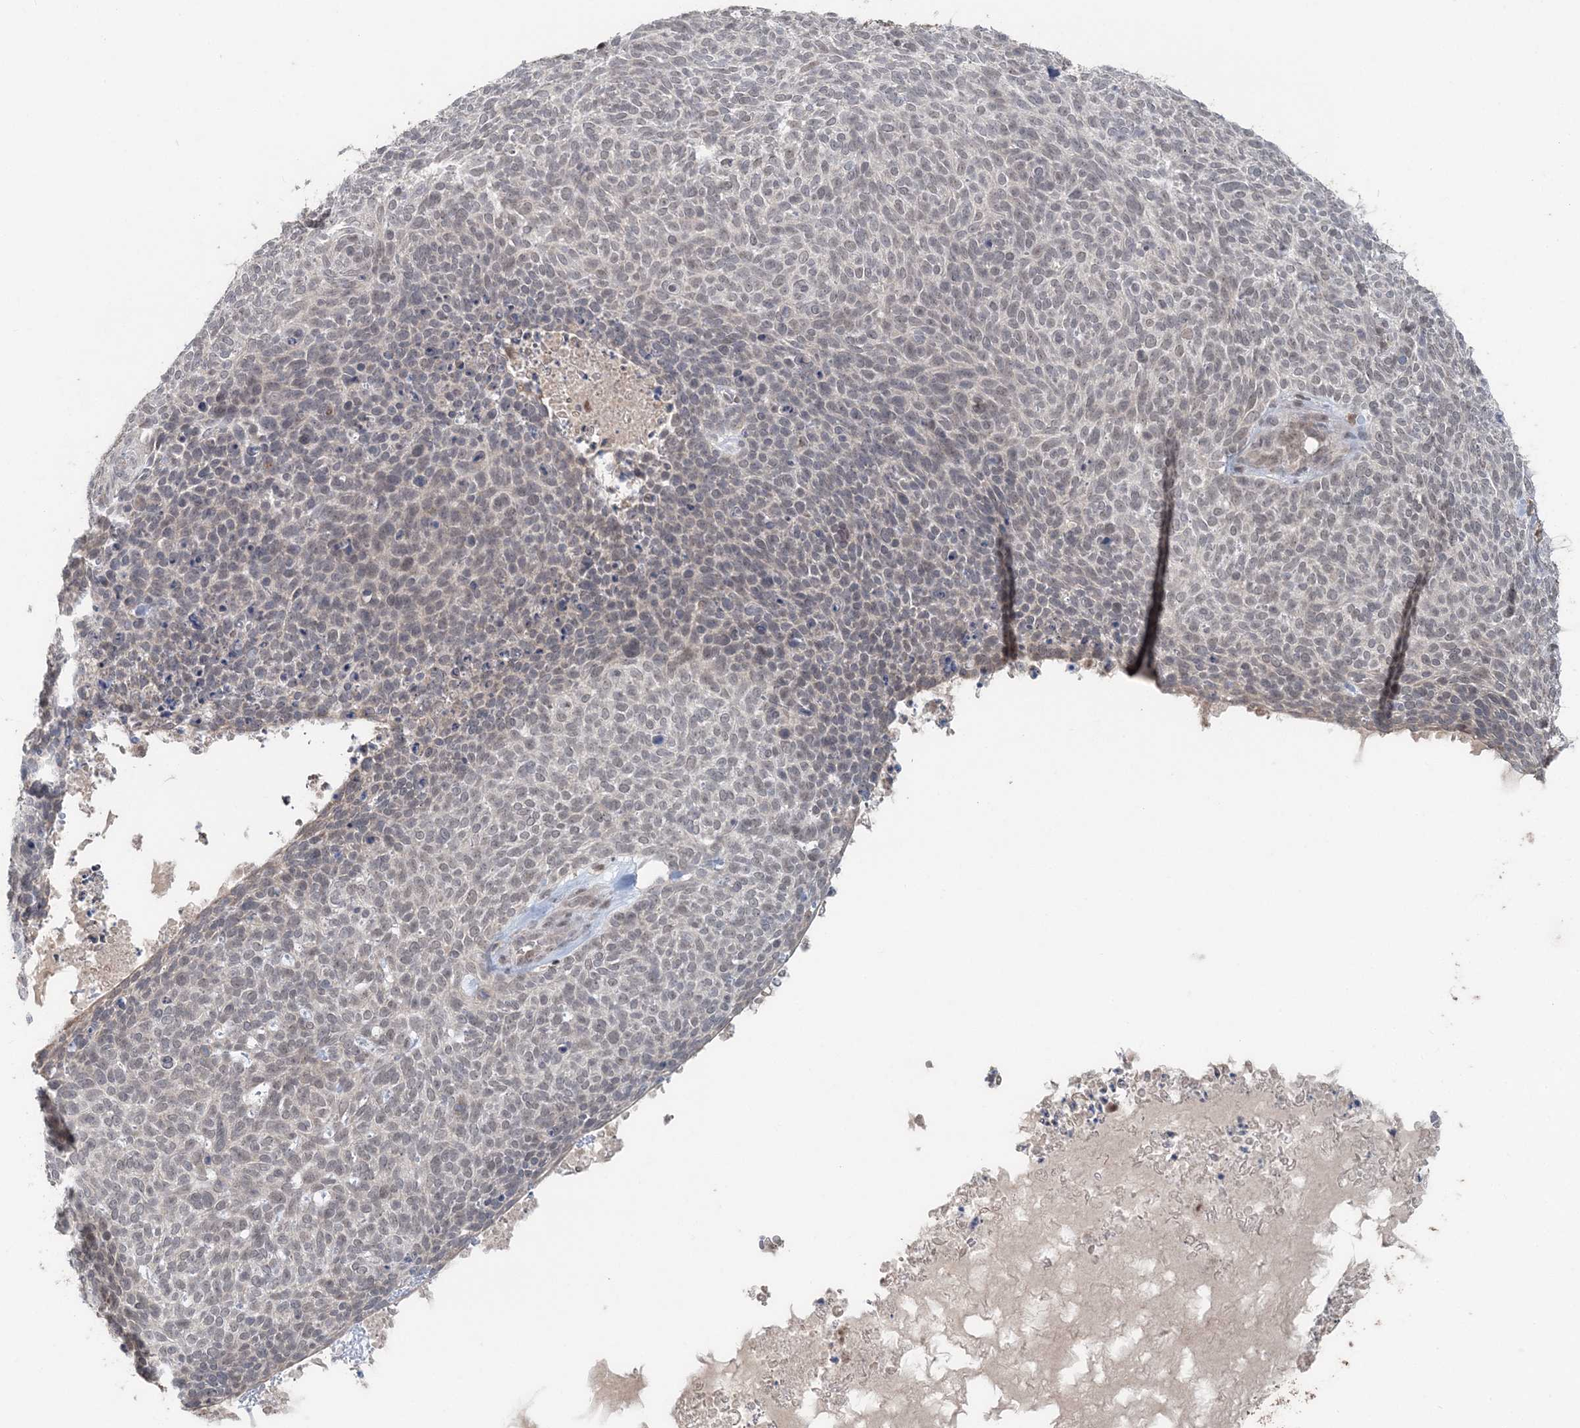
{"staining": {"intensity": "weak", "quantity": "<25%", "location": "nuclear"}, "tissue": "skin cancer", "cell_type": "Tumor cells", "image_type": "cancer", "snomed": [{"axis": "morphology", "description": "Squamous cell carcinoma, NOS"}, {"axis": "topography", "description": "Skin"}], "caption": "The immunohistochemistry image has no significant staining in tumor cells of skin cancer (squamous cell carcinoma) tissue.", "gene": "SLU7", "patient": {"sex": "female", "age": 90}}